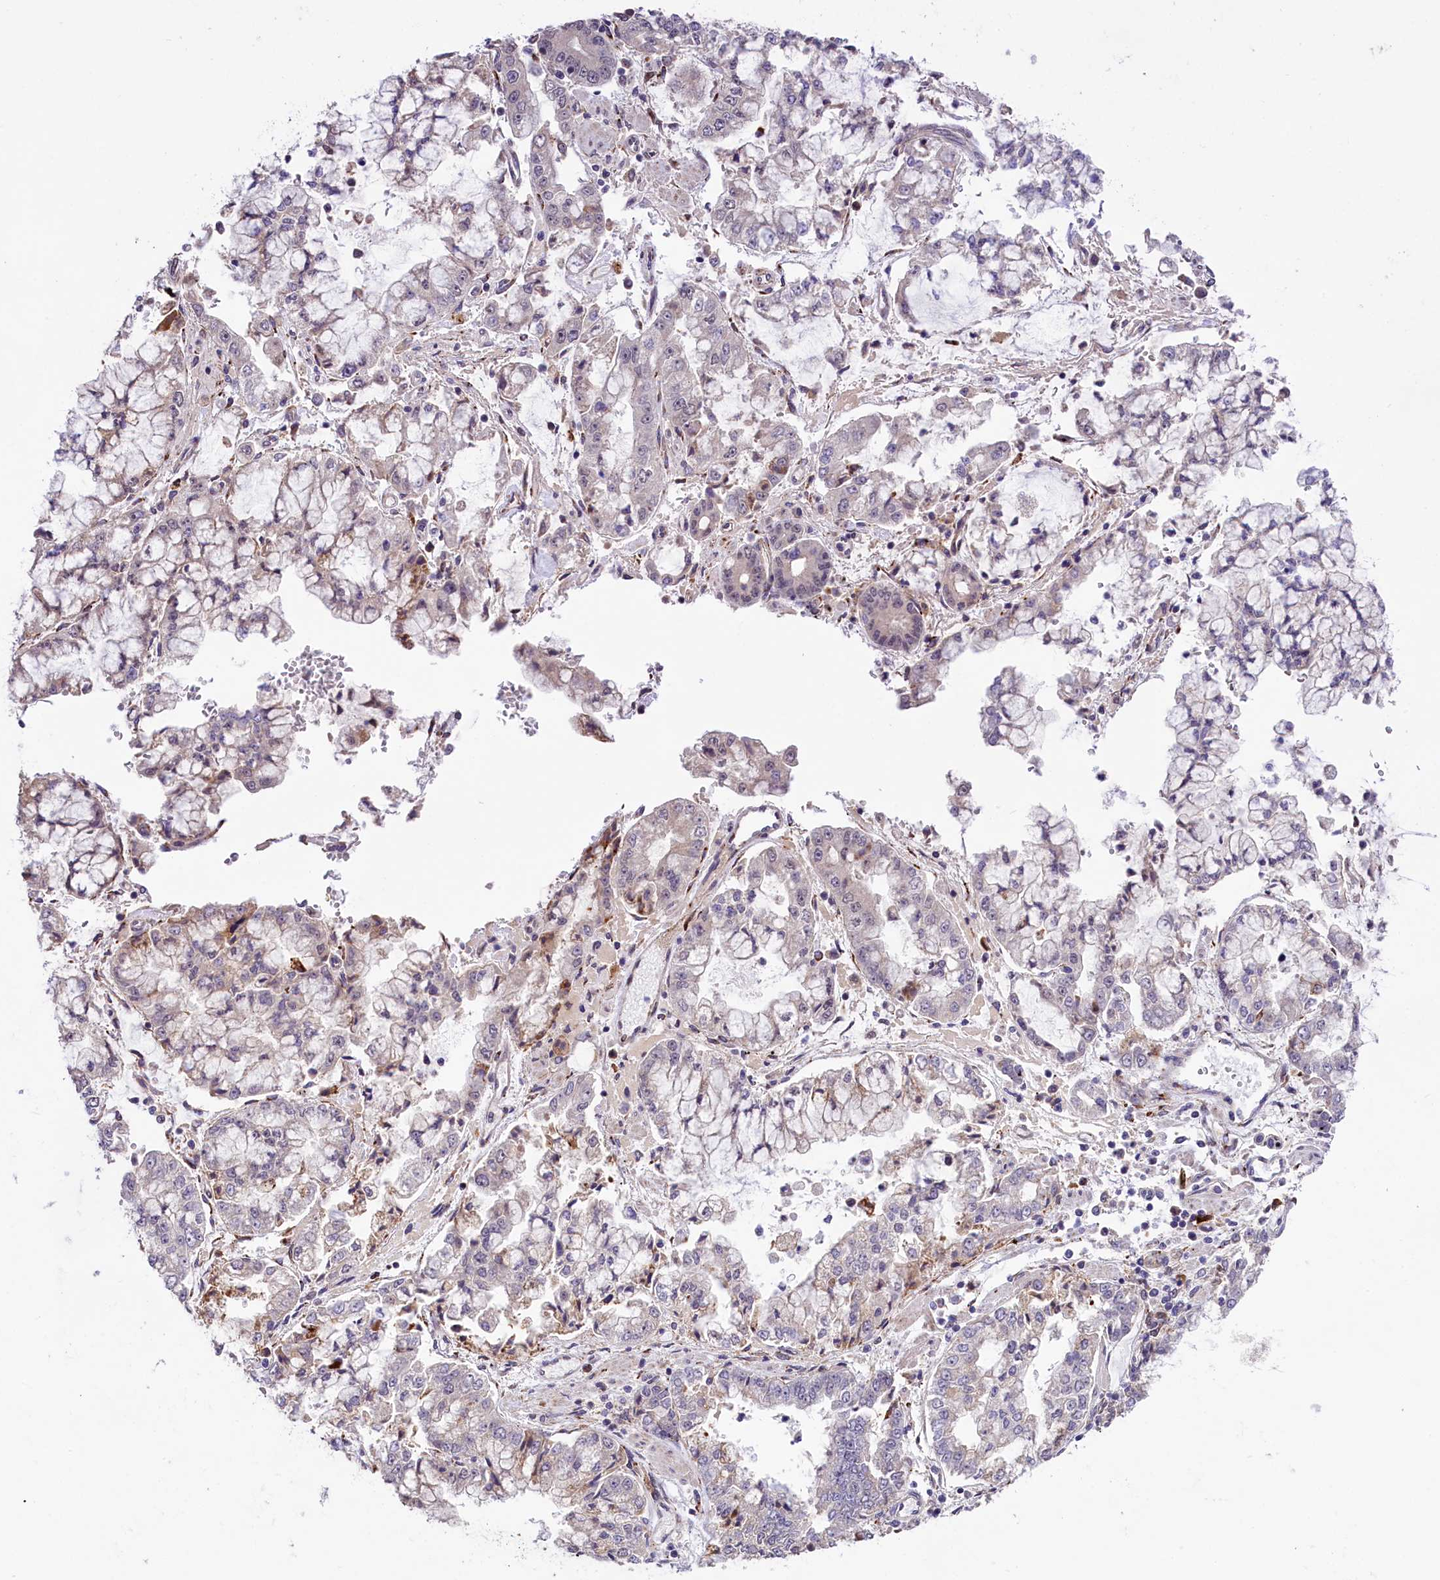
{"staining": {"intensity": "negative", "quantity": "none", "location": "none"}, "tissue": "stomach cancer", "cell_type": "Tumor cells", "image_type": "cancer", "snomed": [{"axis": "morphology", "description": "Adenocarcinoma, NOS"}, {"axis": "topography", "description": "Stomach"}], "caption": "An image of stomach adenocarcinoma stained for a protein displays no brown staining in tumor cells.", "gene": "FBXO45", "patient": {"sex": "male", "age": 76}}